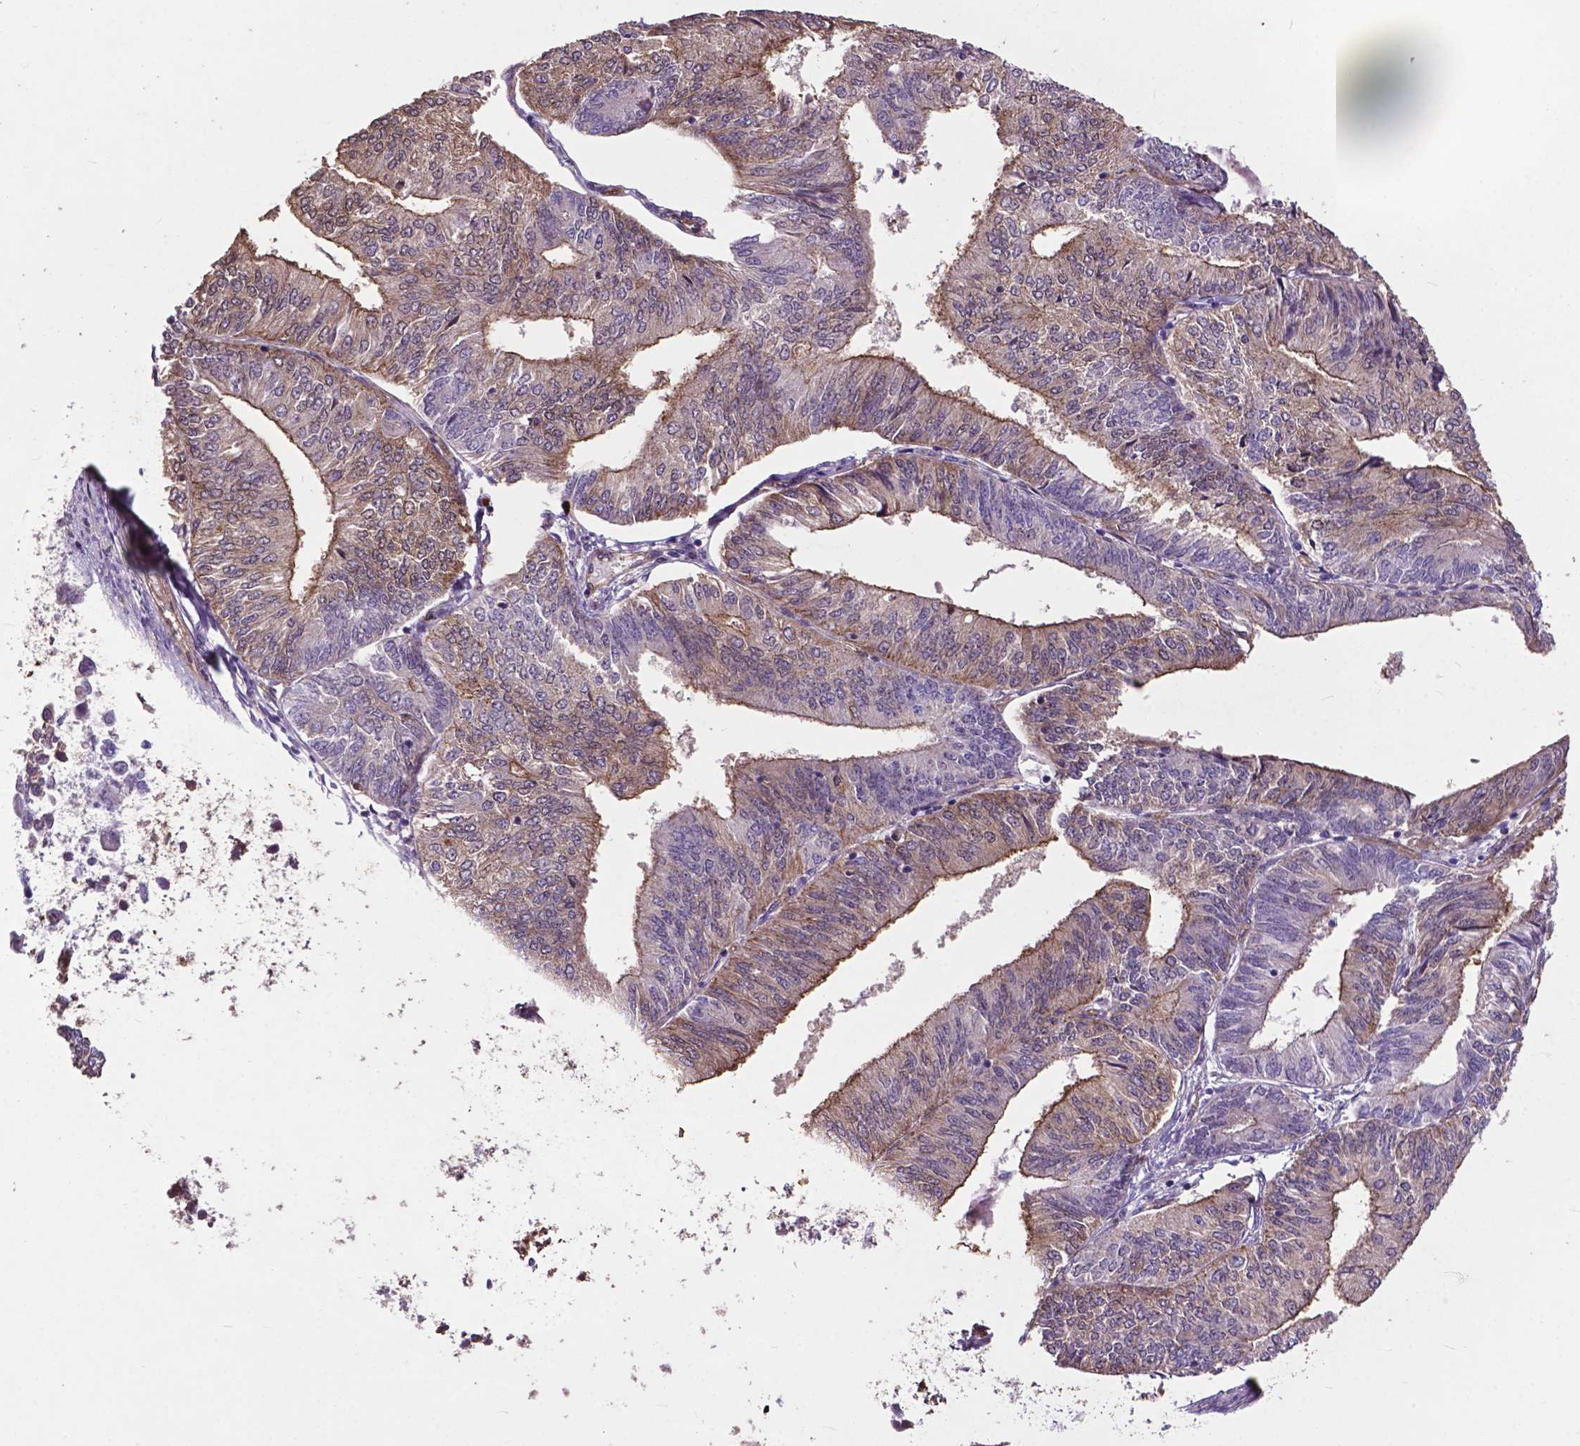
{"staining": {"intensity": "weak", "quantity": "25%-75%", "location": "cytoplasmic/membranous"}, "tissue": "endometrial cancer", "cell_type": "Tumor cells", "image_type": "cancer", "snomed": [{"axis": "morphology", "description": "Adenocarcinoma, NOS"}, {"axis": "topography", "description": "Endometrium"}], "caption": "Adenocarcinoma (endometrial) tissue demonstrates weak cytoplasmic/membranous staining in about 25%-75% of tumor cells, visualized by immunohistochemistry. (brown staining indicates protein expression, while blue staining denotes nuclei).", "gene": "PDLIM1", "patient": {"sex": "female", "age": 58}}